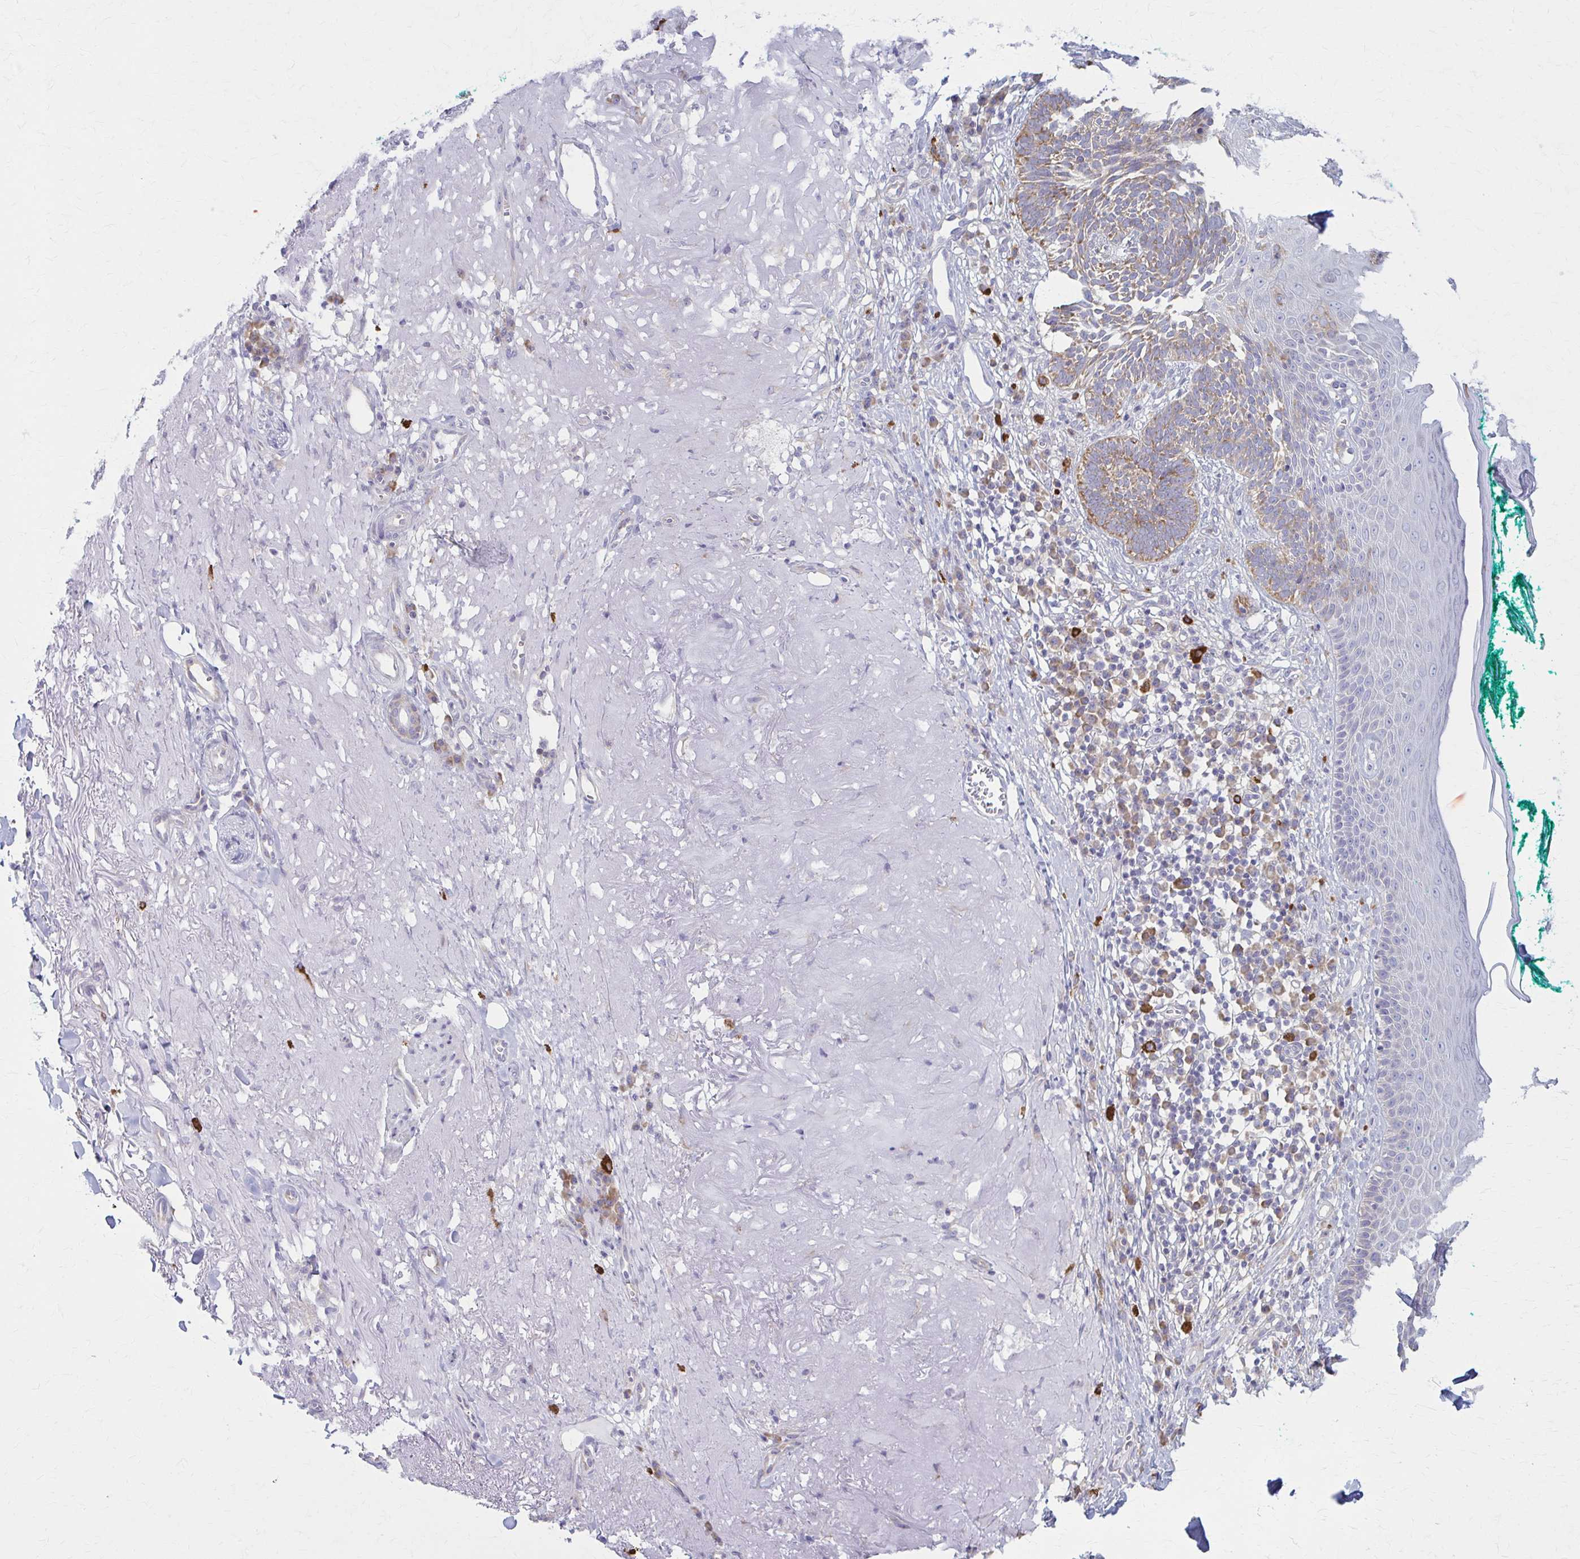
{"staining": {"intensity": "moderate", "quantity": "25%-75%", "location": "cytoplasmic/membranous"}, "tissue": "skin cancer", "cell_type": "Tumor cells", "image_type": "cancer", "snomed": [{"axis": "morphology", "description": "Basal cell carcinoma"}, {"axis": "topography", "description": "Skin"}, {"axis": "topography", "description": "Skin of face"}], "caption": "Skin cancer (basal cell carcinoma) tissue exhibits moderate cytoplasmic/membranous positivity in approximately 25%-75% of tumor cells", "gene": "PRKRA", "patient": {"sex": "female", "age": 80}}